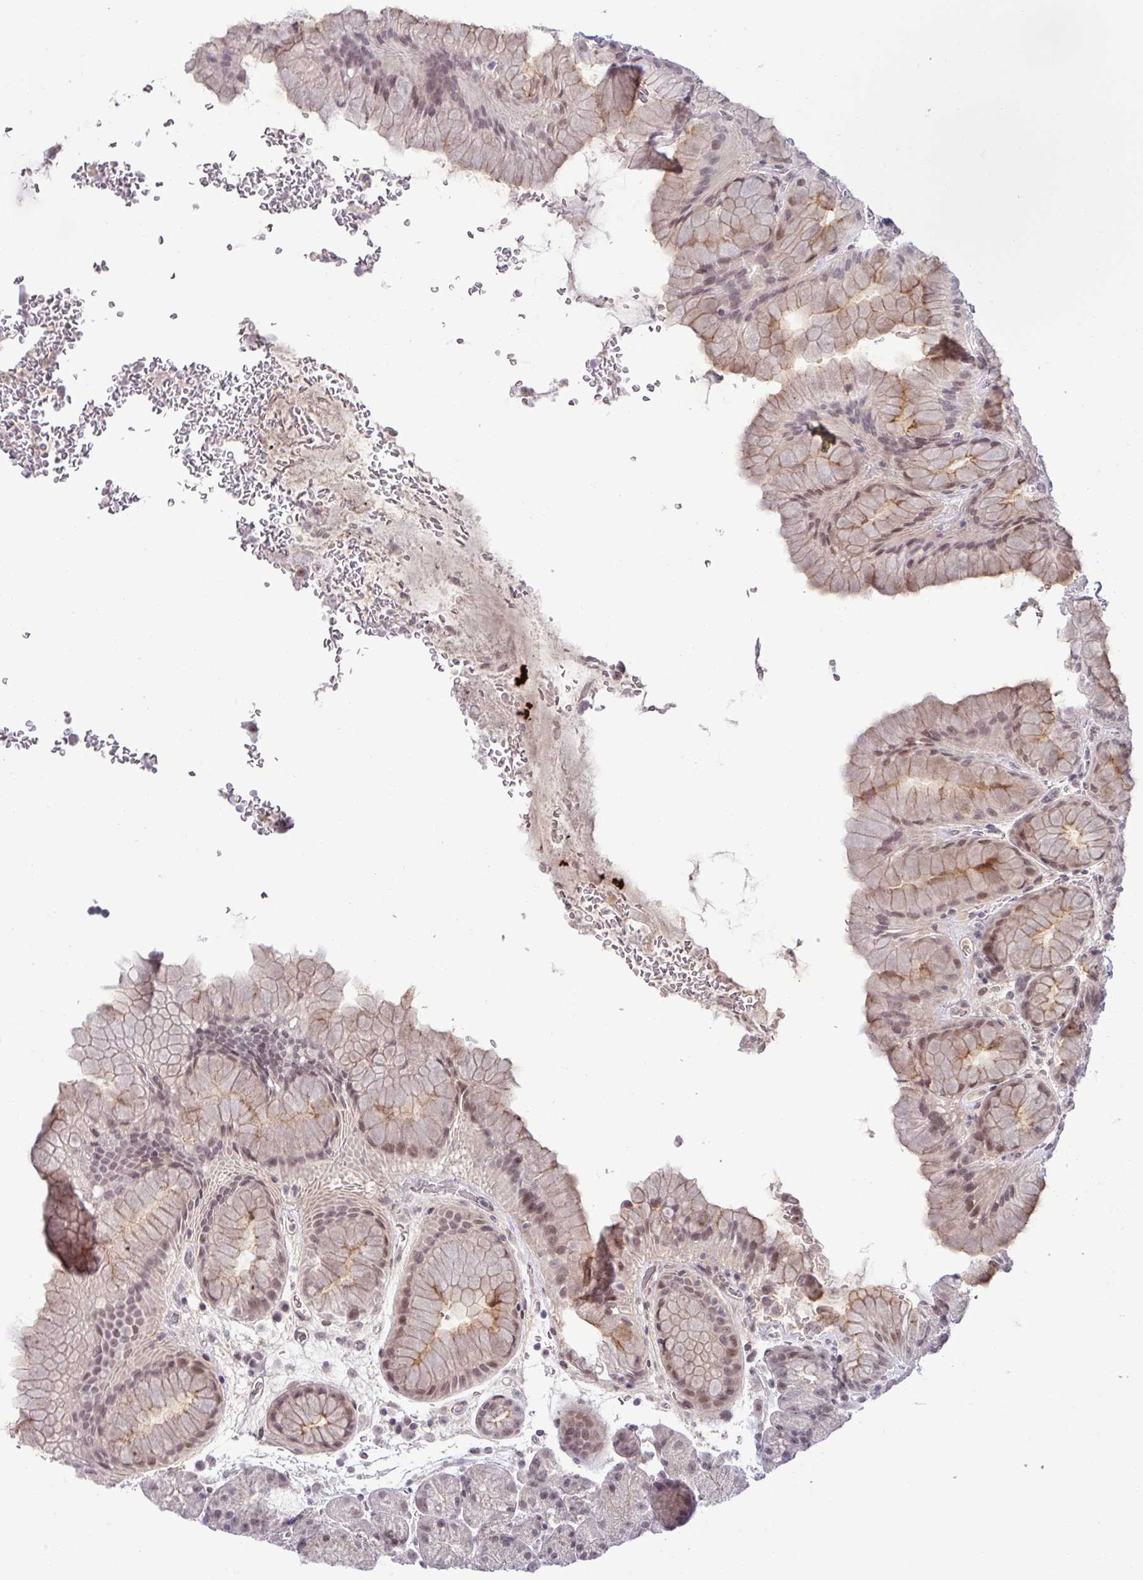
{"staining": {"intensity": "moderate", "quantity": ">75%", "location": "cytoplasmic/membranous,nuclear"}, "tissue": "stomach", "cell_type": "Glandular cells", "image_type": "normal", "snomed": [{"axis": "morphology", "description": "Normal tissue, NOS"}, {"axis": "topography", "description": "Stomach, upper"}, {"axis": "topography", "description": "Stomach, lower"}], "caption": "An IHC photomicrograph of unremarkable tissue is shown. Protein staining in brown highlights moderate cytoplasmic/membranous,nuclear positivity in stomach within glandular cells. The staining was performed using DAB (3,3'-diaminobenzidine), with brown indicating positive protein expression. Nuclei are stained blue with hematoxylin.", "gene": "PTPN20", "patient": {"sex": "male", "age": 67}}